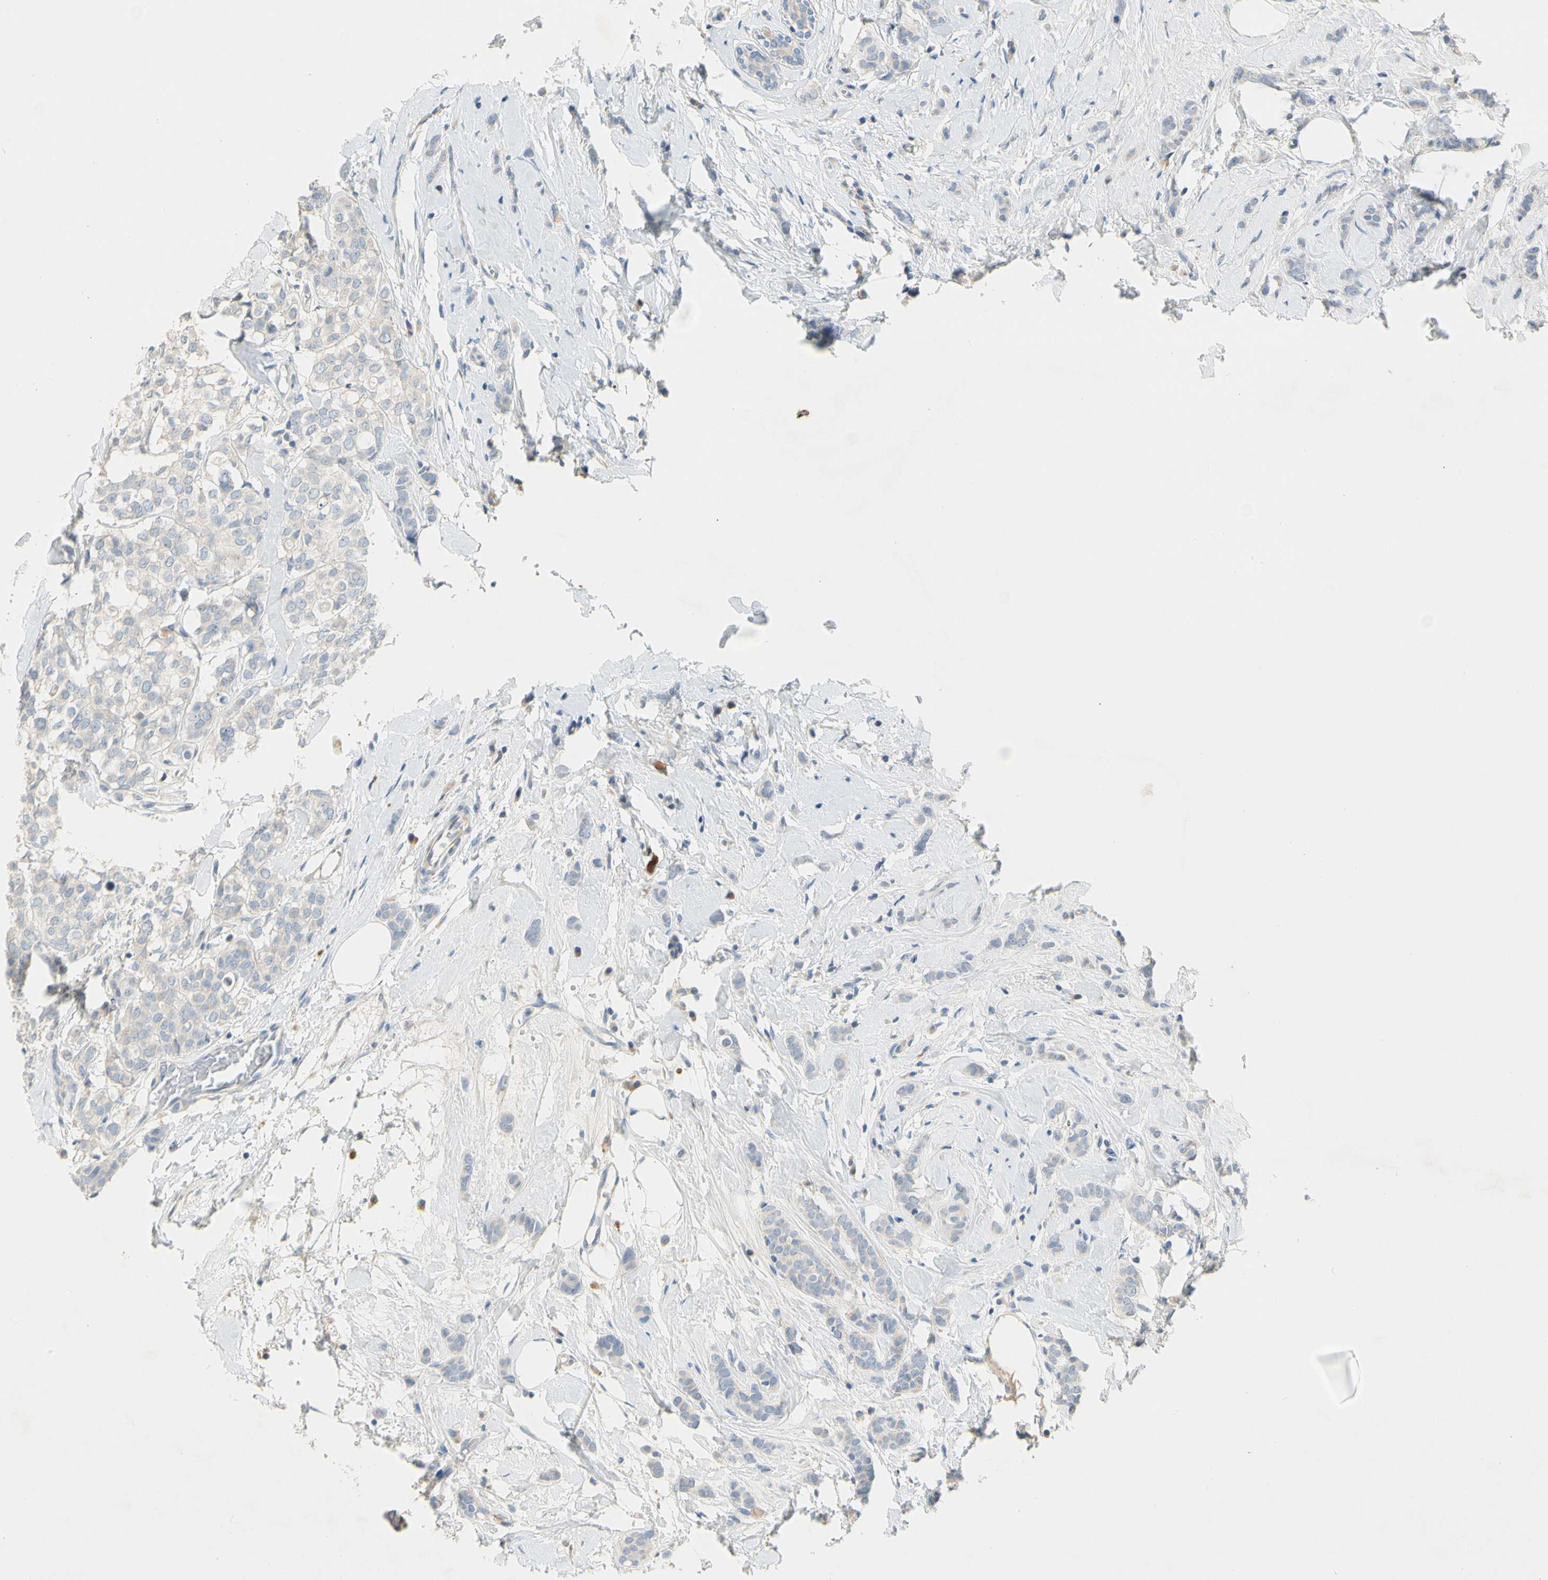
{"staining": {"intensity": "negative", "quantity": "none", "location": "none"}, "tissue": "breast cancer", "cell_type": "Tumor cells", "image_type": "cancer", "snomed": [{"axis": "morphology", "description": "Lobular carcinoma"}, {"axis": "topography", "description": "Breast"}], "caption": "Tumor cells are negative for brown protein staining in breast cancer. (Stains: DAB immunohistochemistry with hematoxylin counter stain, Microscopy: brightfield microscopy at high magnification).", "gene": "CCM2L", "patient": {"sex": "female", "age": 60}}